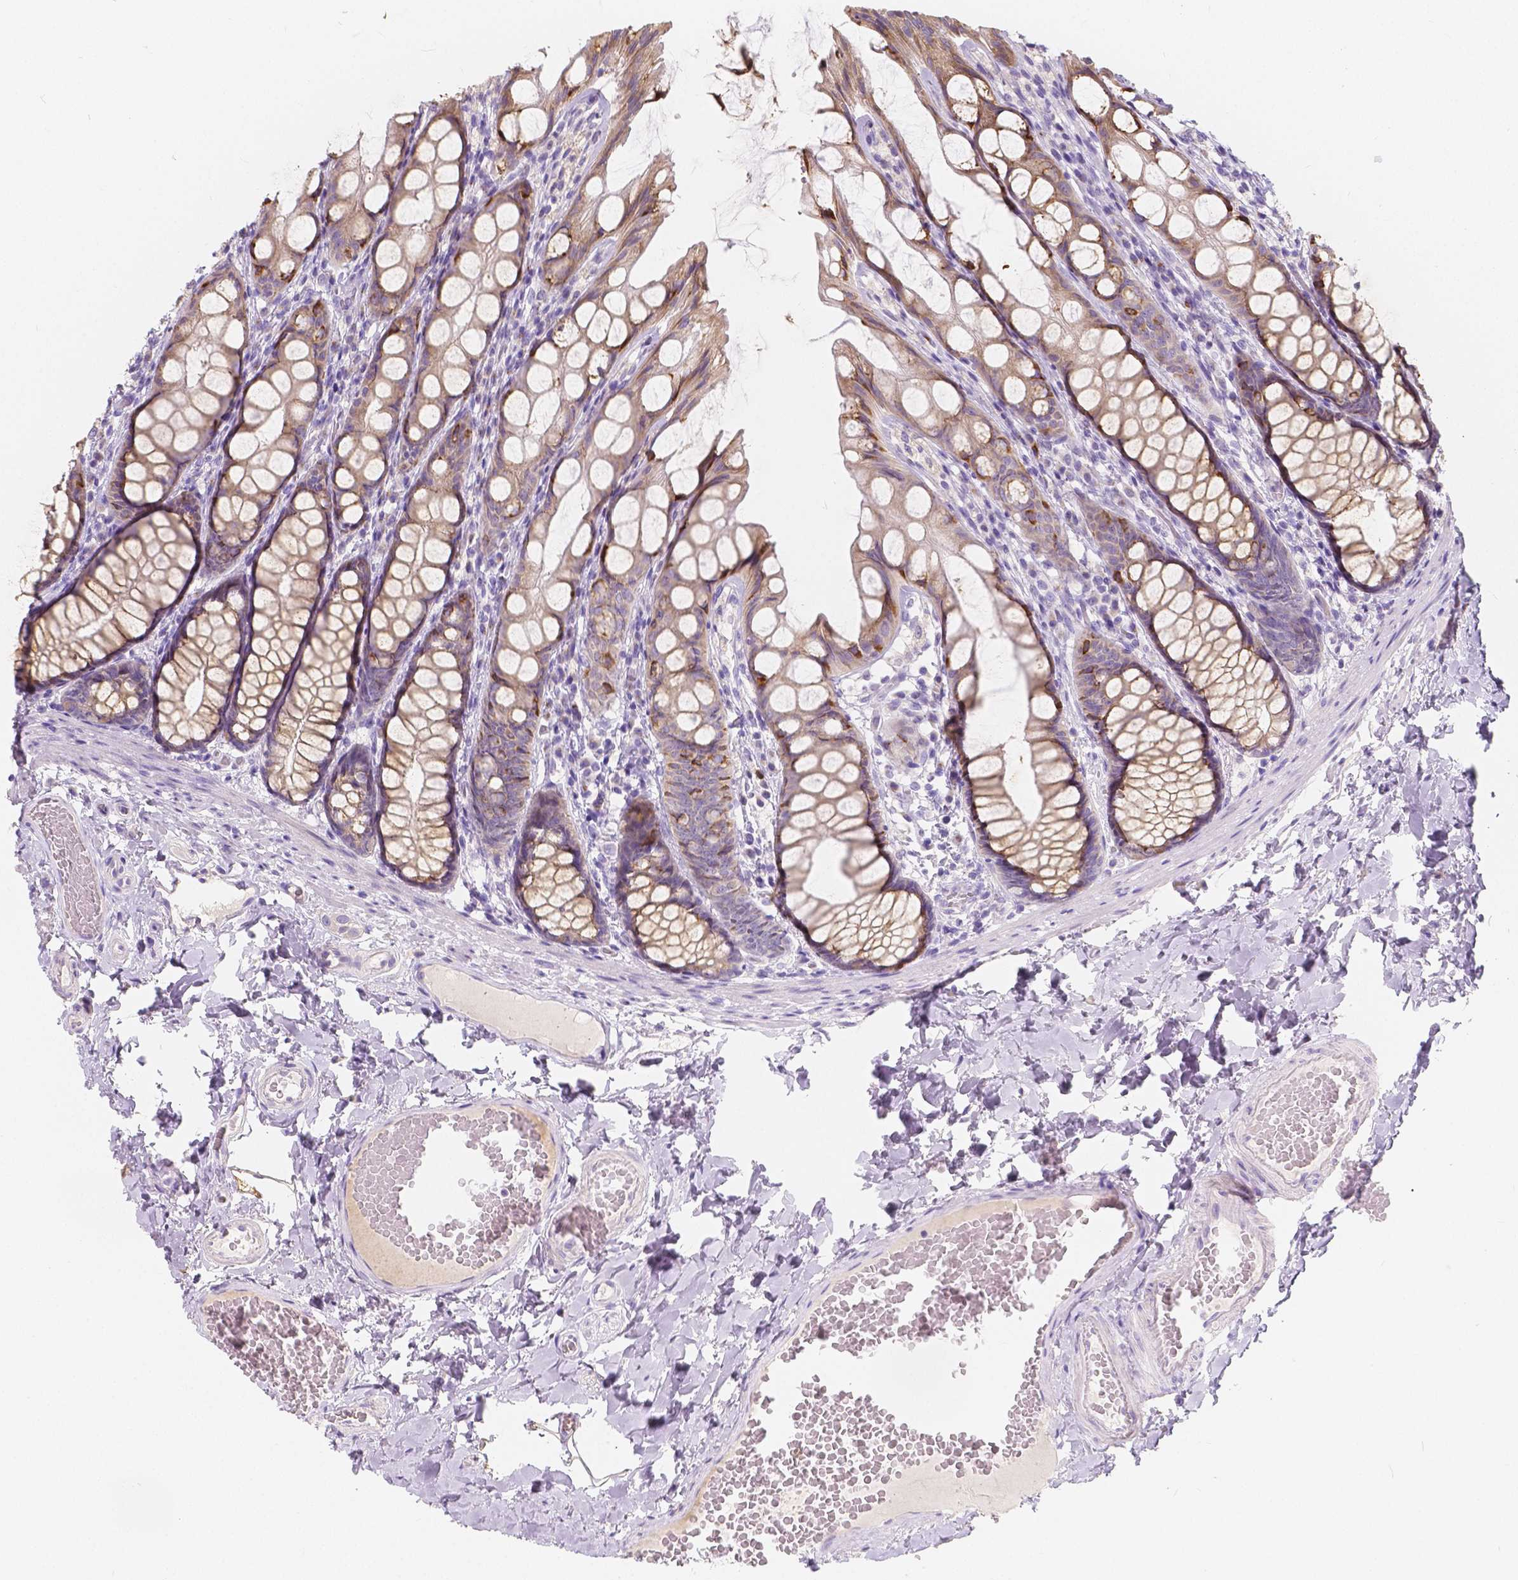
{"staining": {"intensity": "negative", "quantity": "none", "location": "none"}, "tissue": "colon", "cell_type": "Endothelial cells", "image_type": "normal", "snomed": [{"axis": "morphology", "description": "Normal tissue, NOS"}, {"axis": "topography", "description": "Colon"}], "caption": "Immunohistochemistry of normal human colon demonstrates no expression in endothelial cells.", "gene": "RNF186", "patient": {"sex": "male", "age": 47}}